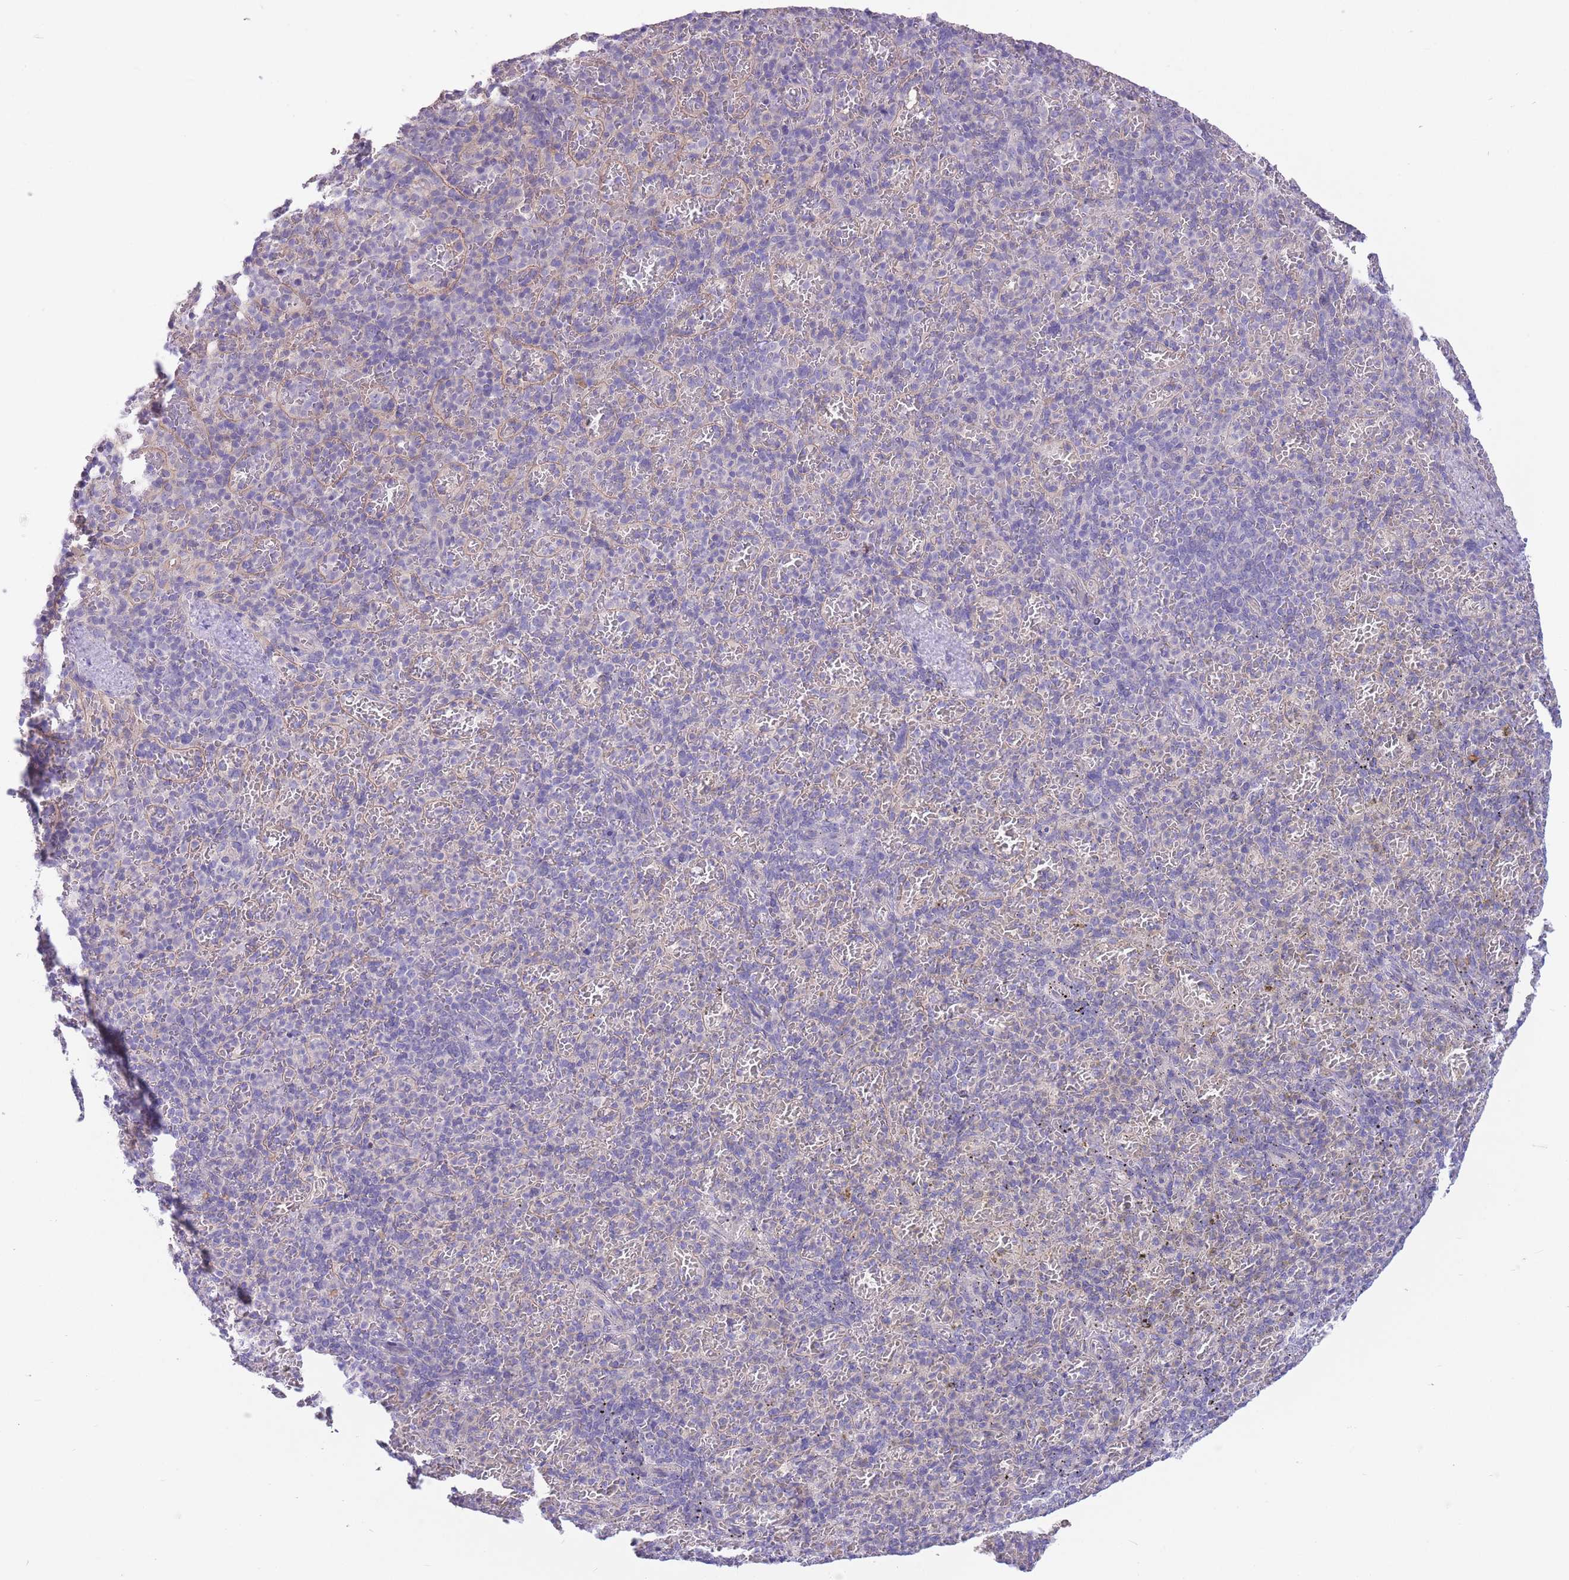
{"staining": {"intensity": "negative", "quantity": "none", "location": "none"}, "tissue": "spleen", "cell_type": "Cells in red pulp", "image_type": "normal", "snomed": [{"axis": "morphology", "description": "Normal tissue, NOS"}, {"axis": "topography", "description": "Spleen"}], "caption": "A high-resolution histopathology image shows immunohistochemistry (IHC) staining of normal spleen, which shows no significant positivity in cells in red pulp. Nuclei are stained in blue.", "gene": "ALS2CL", "patient": {"sex": "female", "age": 74}}